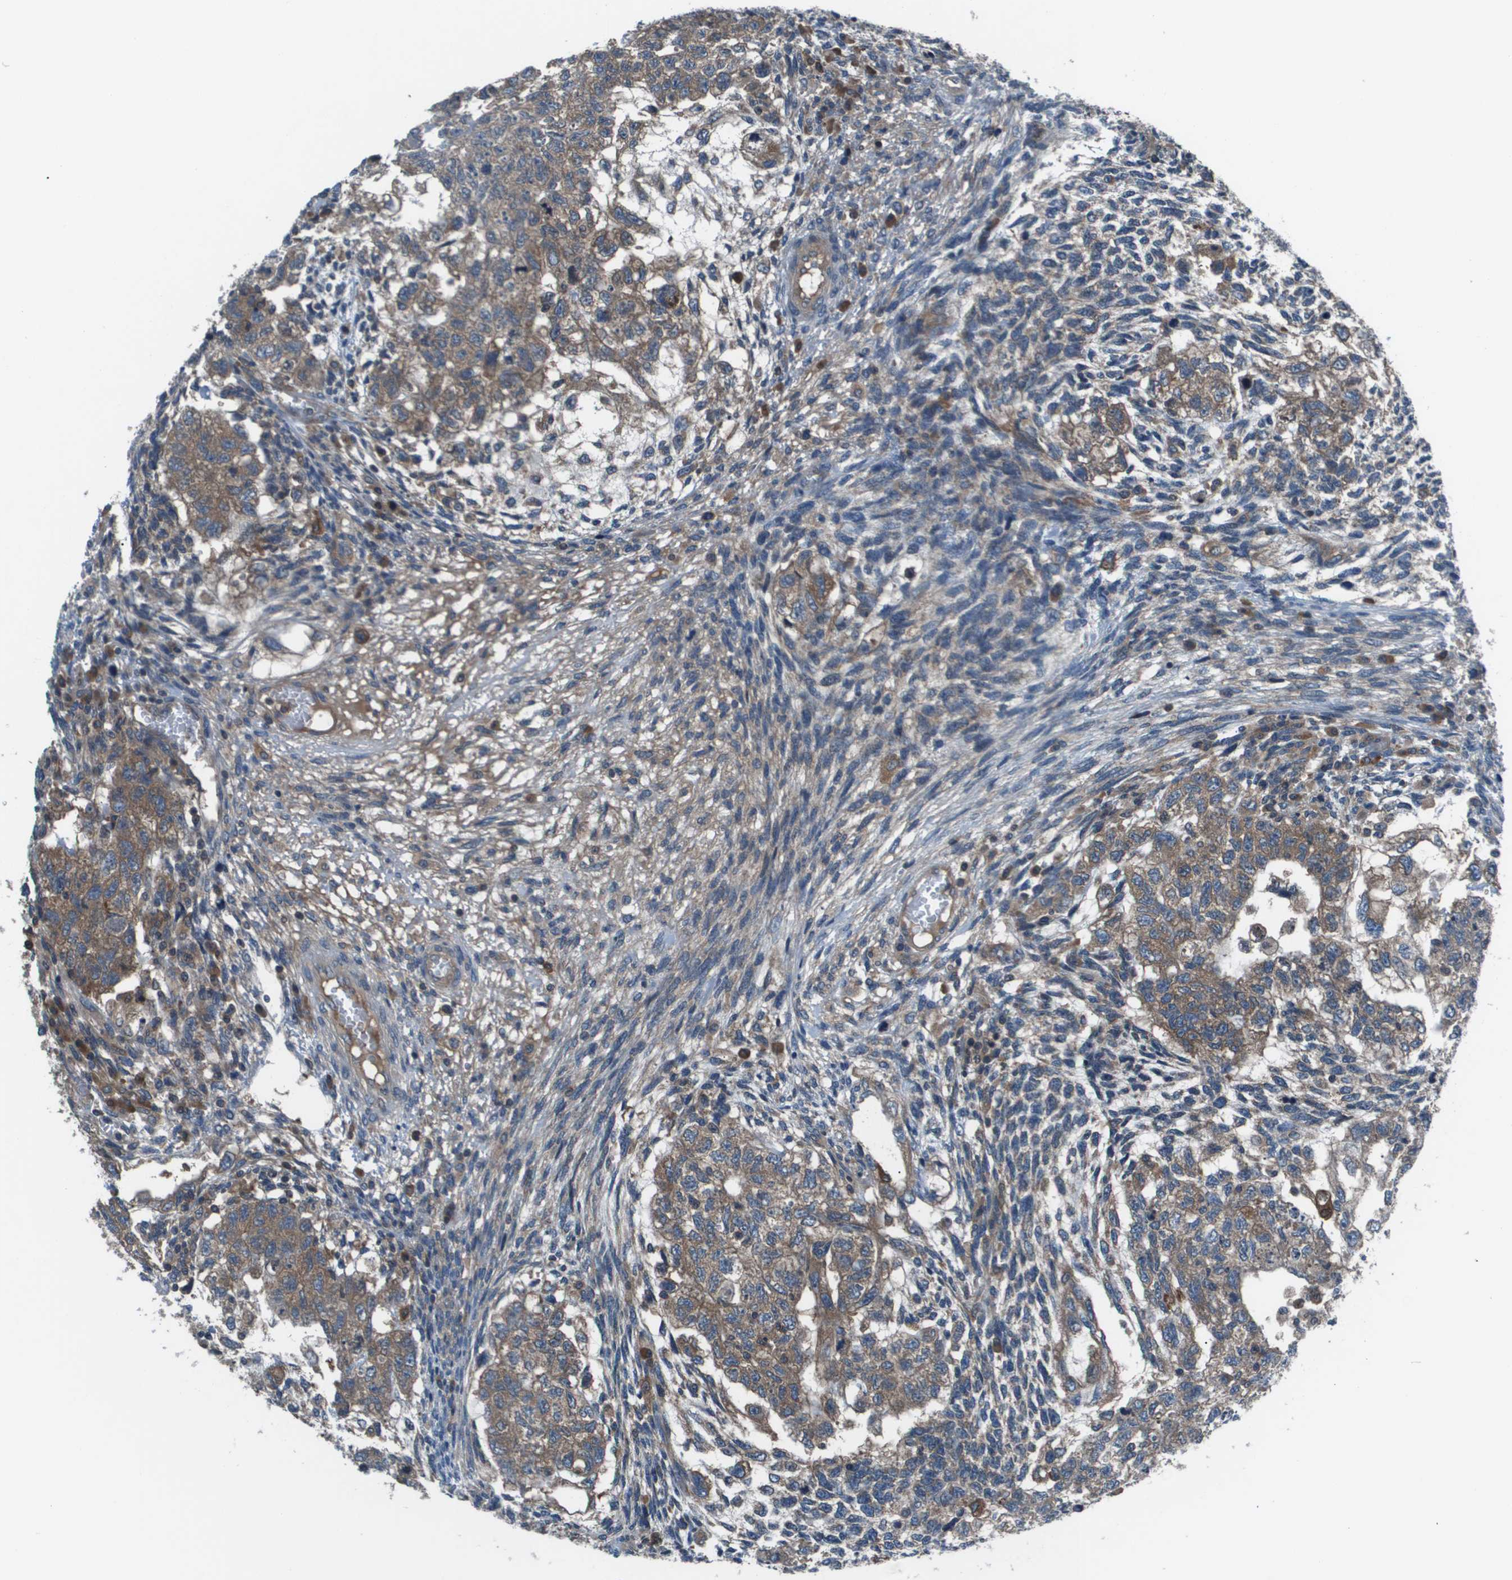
{"staining": {"intensity": "moderate", "quantity": ">75%", "location": "cytoplasmic/membranous"}, "tissue": "testis cancer", "cell_type": "Tumor cells", "image_type": "cancer", "snomed": [{"axis": "morphology", "description": "Normal tissue, NOS"}, {"axis": "morphology", "description": "Carcinoma, Embryonal, NOS"}, {"axis": "topography", "description": "Testis"}], "caption": "Immunohistochemistry (IHC) photomicrograph of neoplastic tissue: testis cancer stained using IHC shows medium levels of moderate protein expression localized specifically in the cytoplasmic/membranous of tumor cells, appearing as a cytoplasmic/membranous brown color.", "gene": "EIF3B", "patient": {"sex": "male", "age": 36}}